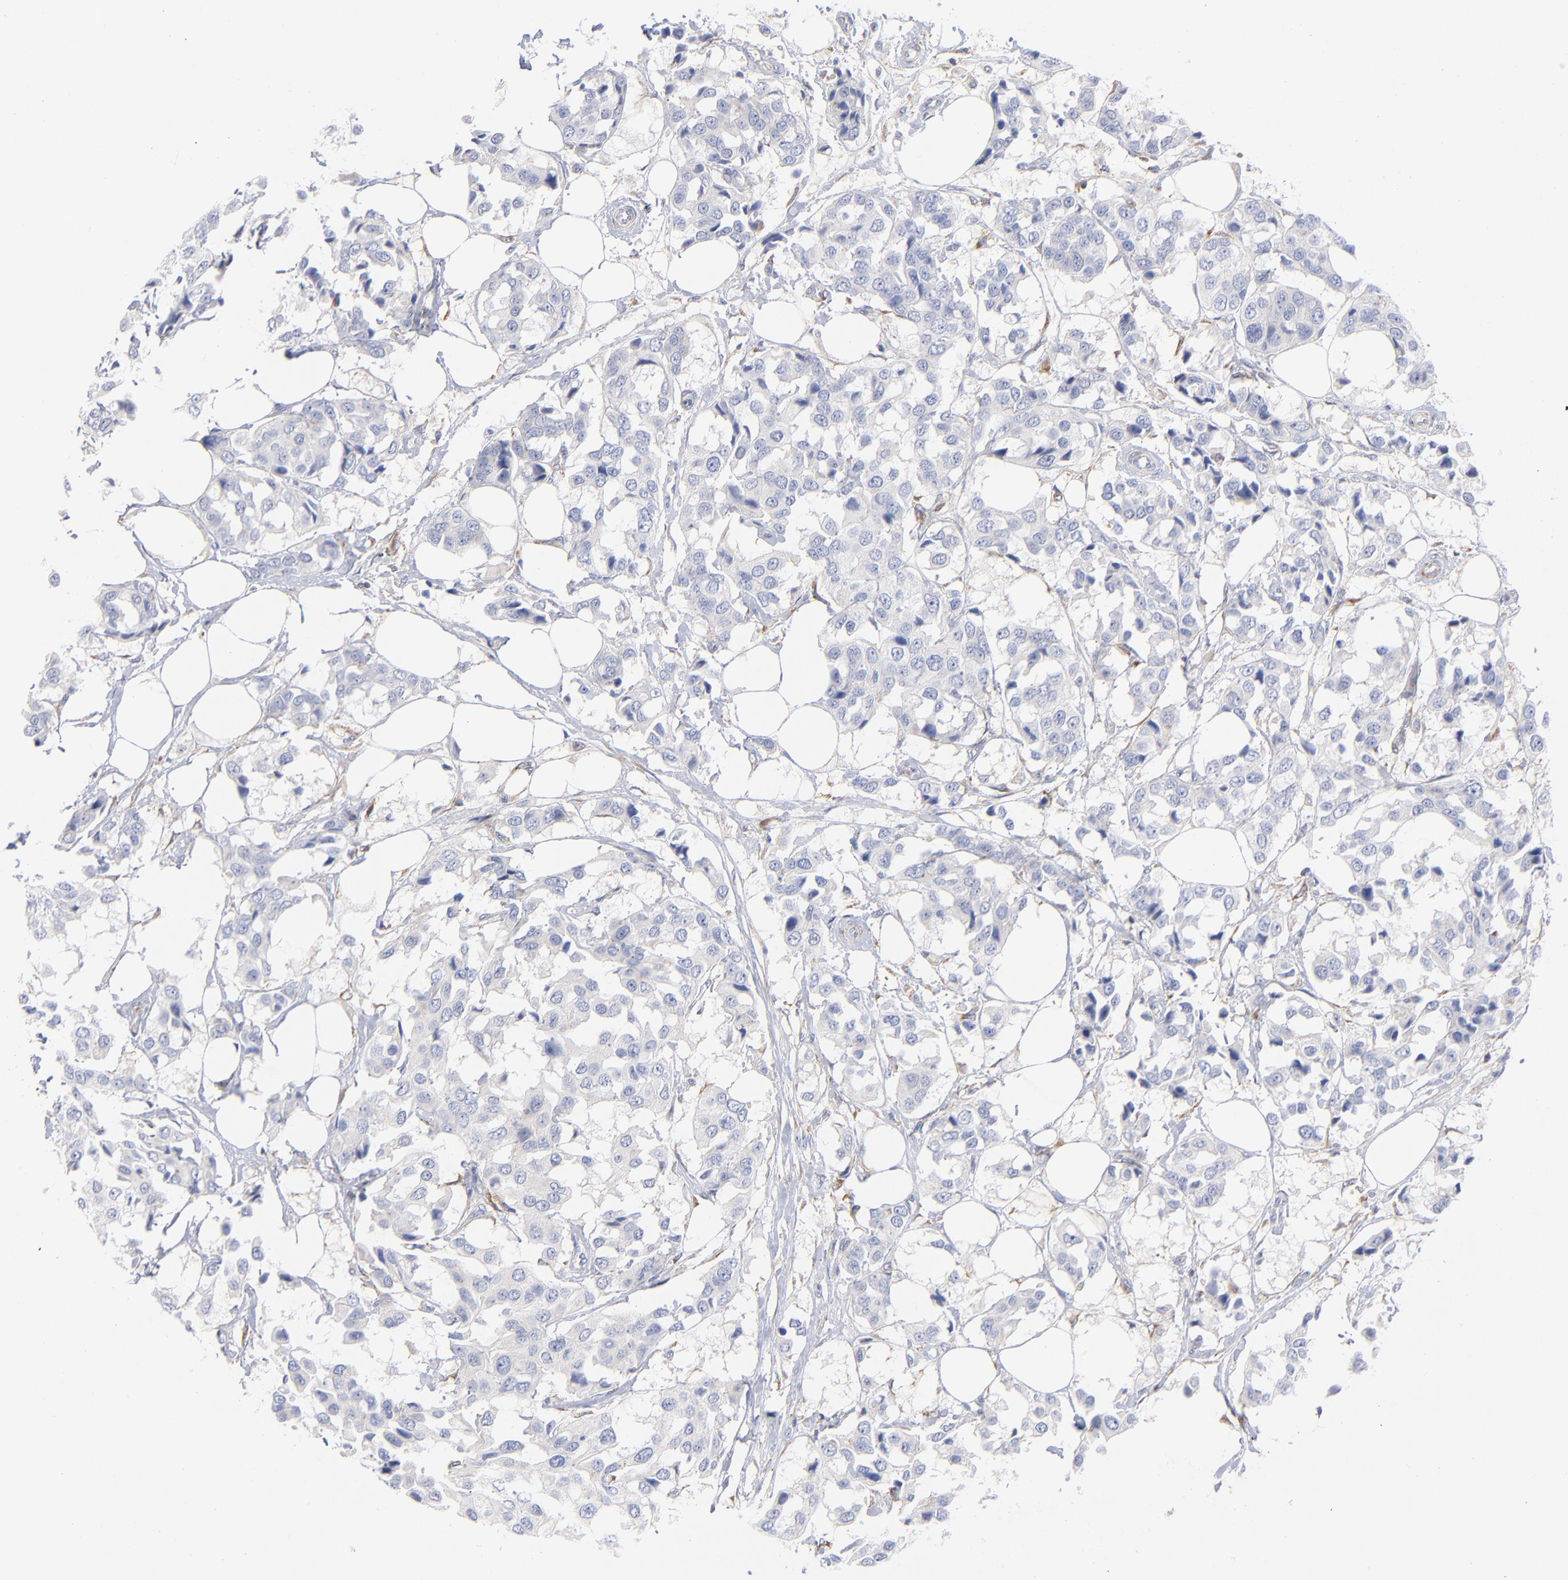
{"staining": {"intensity": "negative", "quantity": "none", "location": "none"}, "tissue": "breast cancer", "cell_type": "Tumor cells", "image_type": "cancer", "snomed": [{"axis": "morphology", "description": "Duct carcinoma"}, {"axis": "topography", "description": "Breast"}], "caption": "Tumor cells are negative for protein expression in human breast invasive ductal carcinoma.", "gene": "SEPTIN6", "patient": {"sex": "female", "age": 80}}